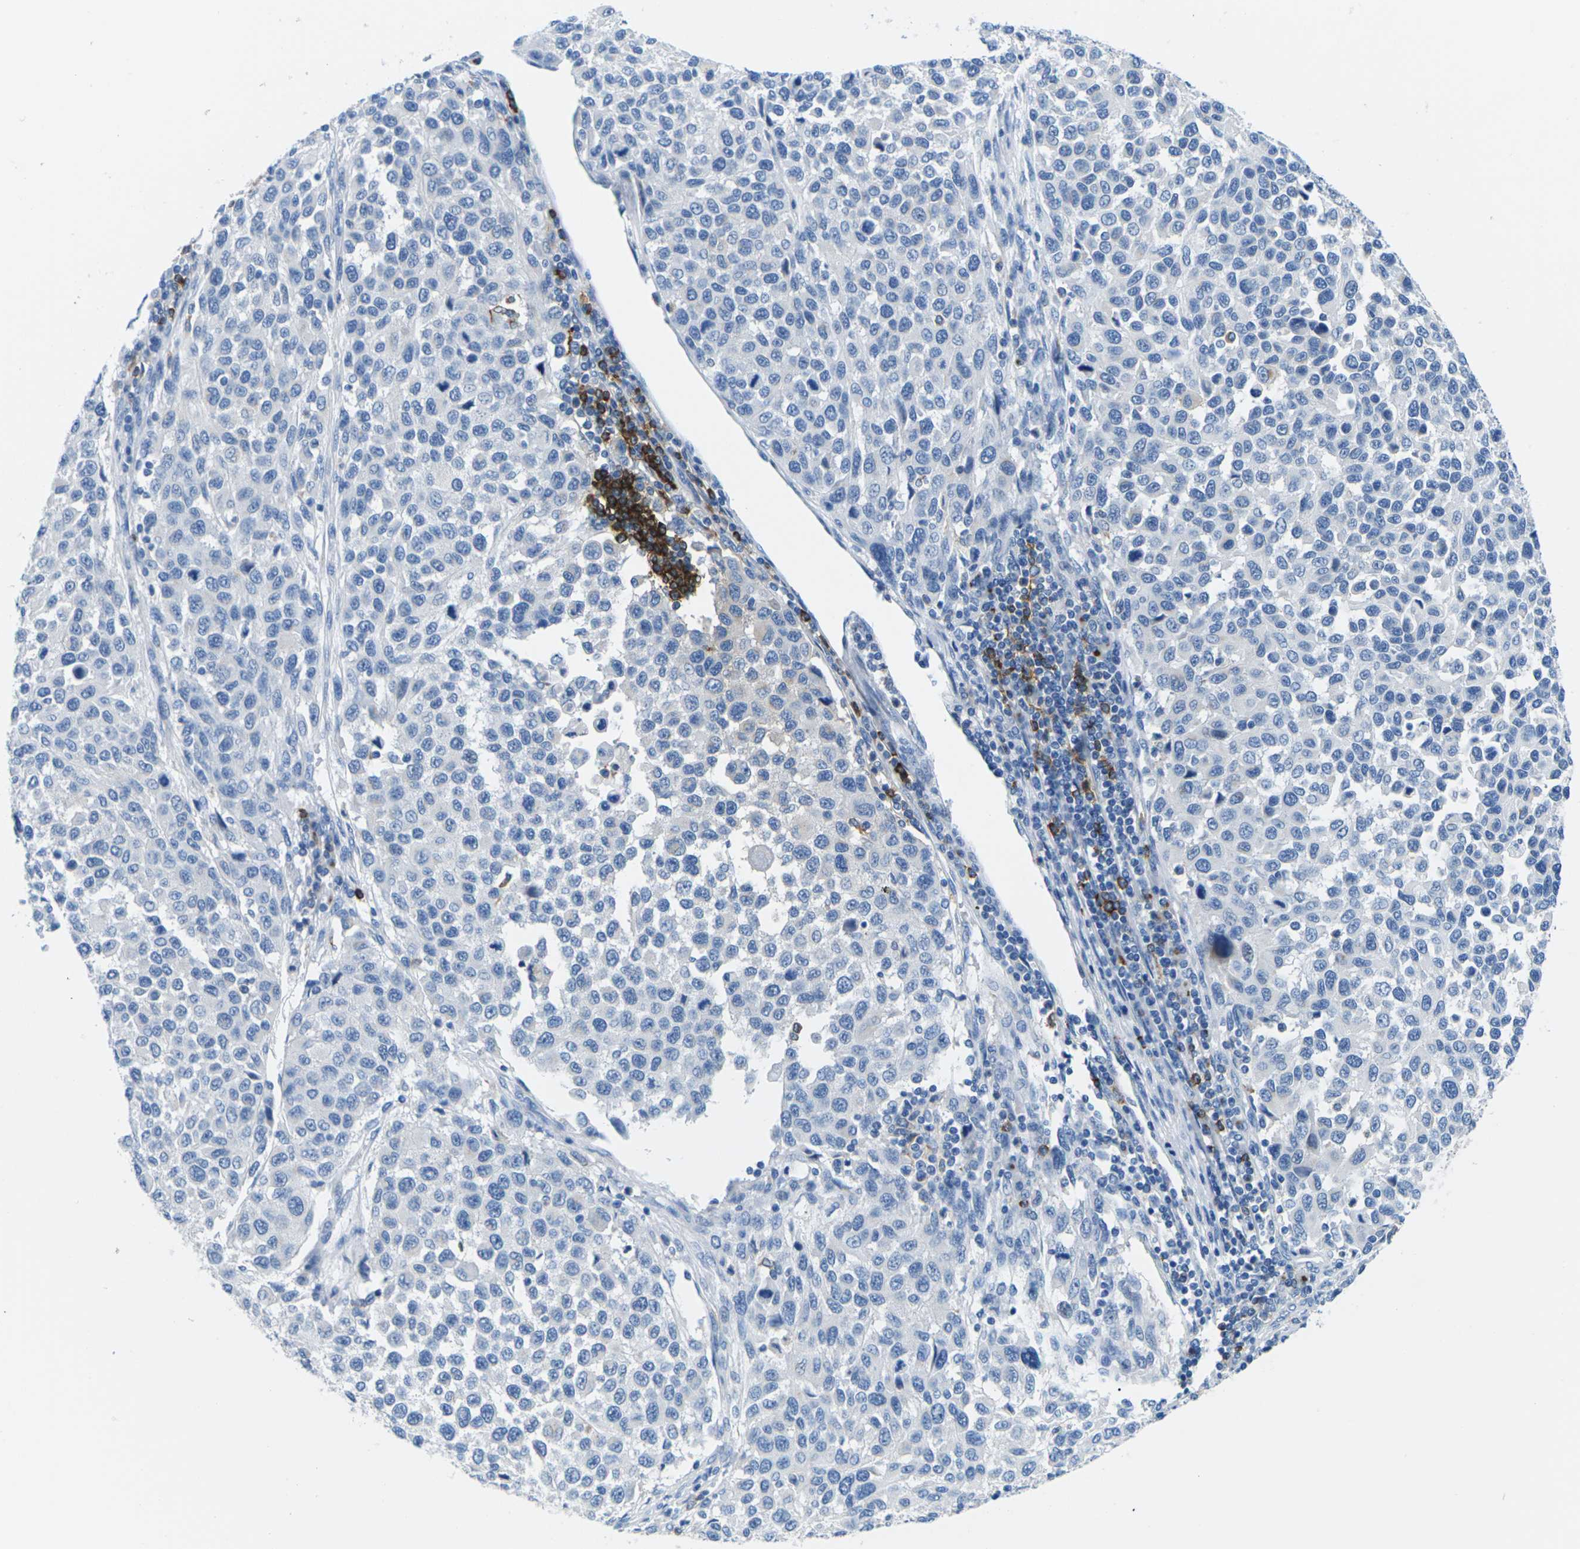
{"staining": {"intensity": "negative", "quantity": "none", "location": "none"}, "tissue": "melanoma", "cell_type": "Tumor cells", "image_type": "cancer", "snomed": [{"axis": "morphology", "description": "Malignant melanoma, Metastatic site"}, {"axis": "topography", "description": "Lymph node"}], "caption": "There is no significant positivity in tumor cells of melanoma.", "gene": "SYNGR2", "patient": {"sex": "male", "age": 61}}